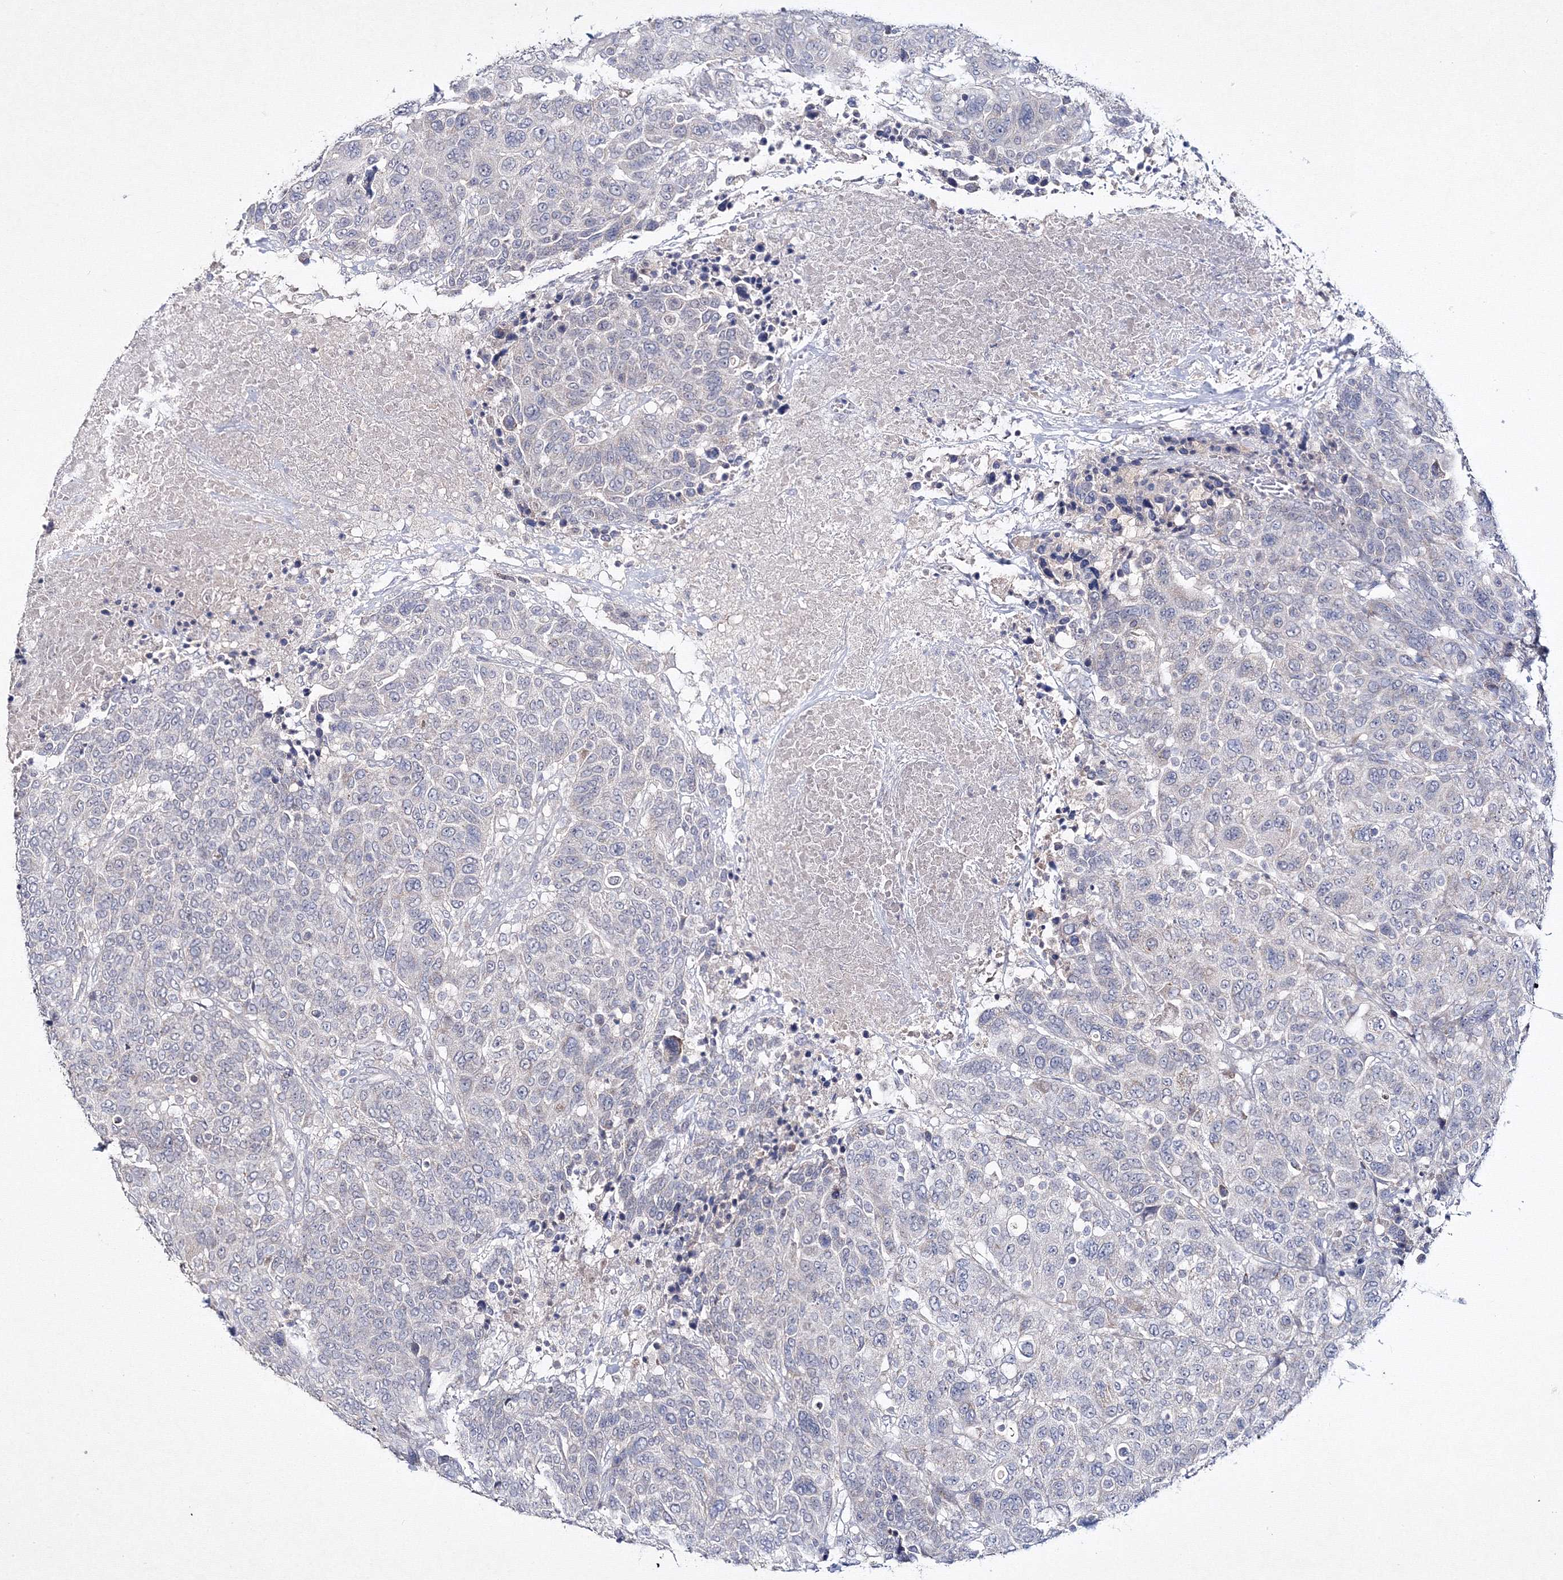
{"staining": {"intensity": "negative", "quantity": "none", "location": "none"}, "tissue": "breast cancer", "cell_type": "Tumor cells", "image_type": "cancer", "snomed": [{"axis": "morphology", "description": "Duct carcinoma"}, {"axis": "topography", "description": "Breast"}], "caption": "Protein analysis of breast infiltrating ductal carcinoma exhibits no significant positivity in tumor cells.", "gene": "NEU4", "patient": {"sex": "female", "age": 37}}